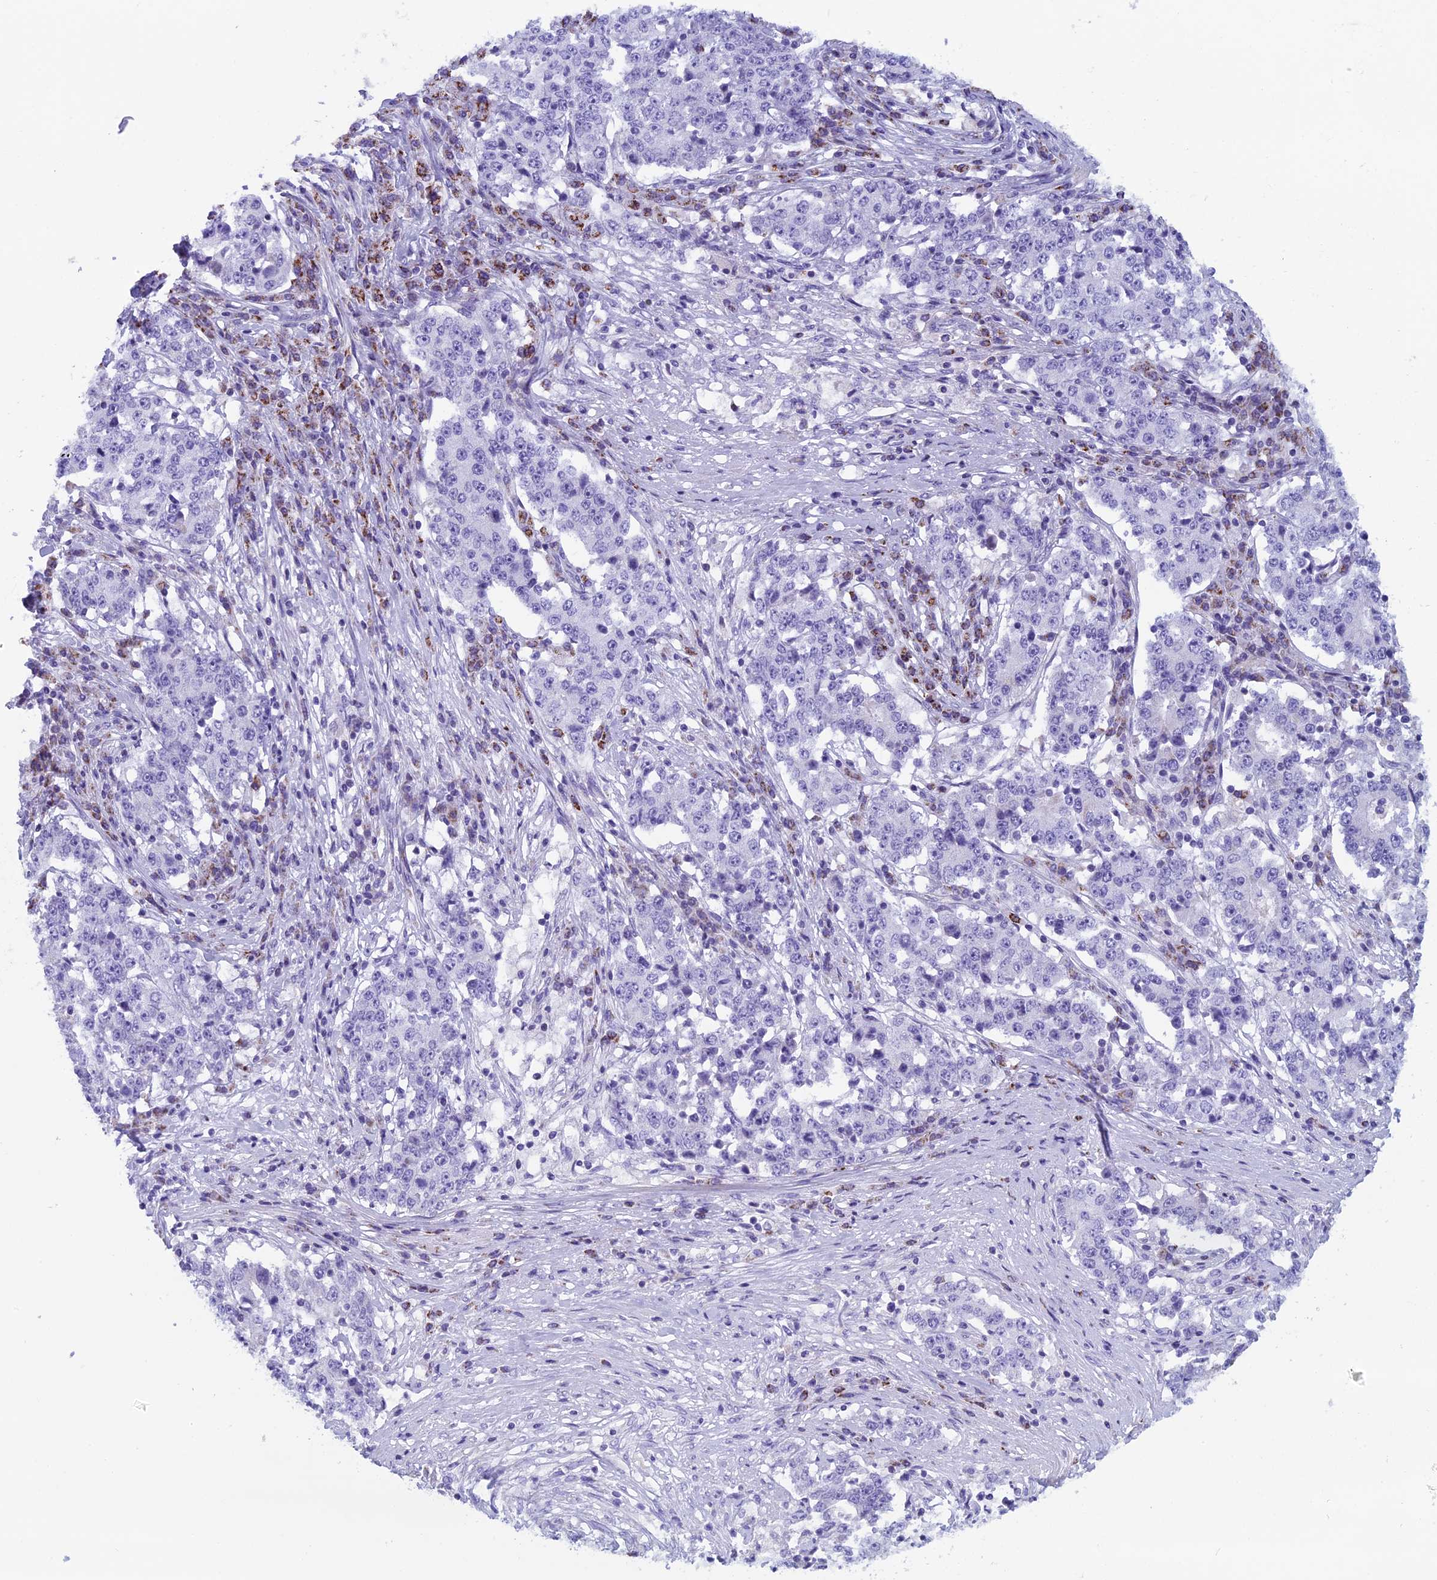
{"staining": {"intensity": "negative", "quantity": "none", "location": "none"}, "tissue": "stomach cancer", "cell_type": "Tumor cells", "image_type": "cancer", "snomed": [{"axis": "morphology", "description": "Adenocarcinoma, NOS"}, {"axis": "topography", "description": "Stomach"}], "caption": "Tumor cells show no significant expression in stomach adenocarcinoma.", "gene": "ZNF563", "patient": {"sex": "male", "age": 59}}